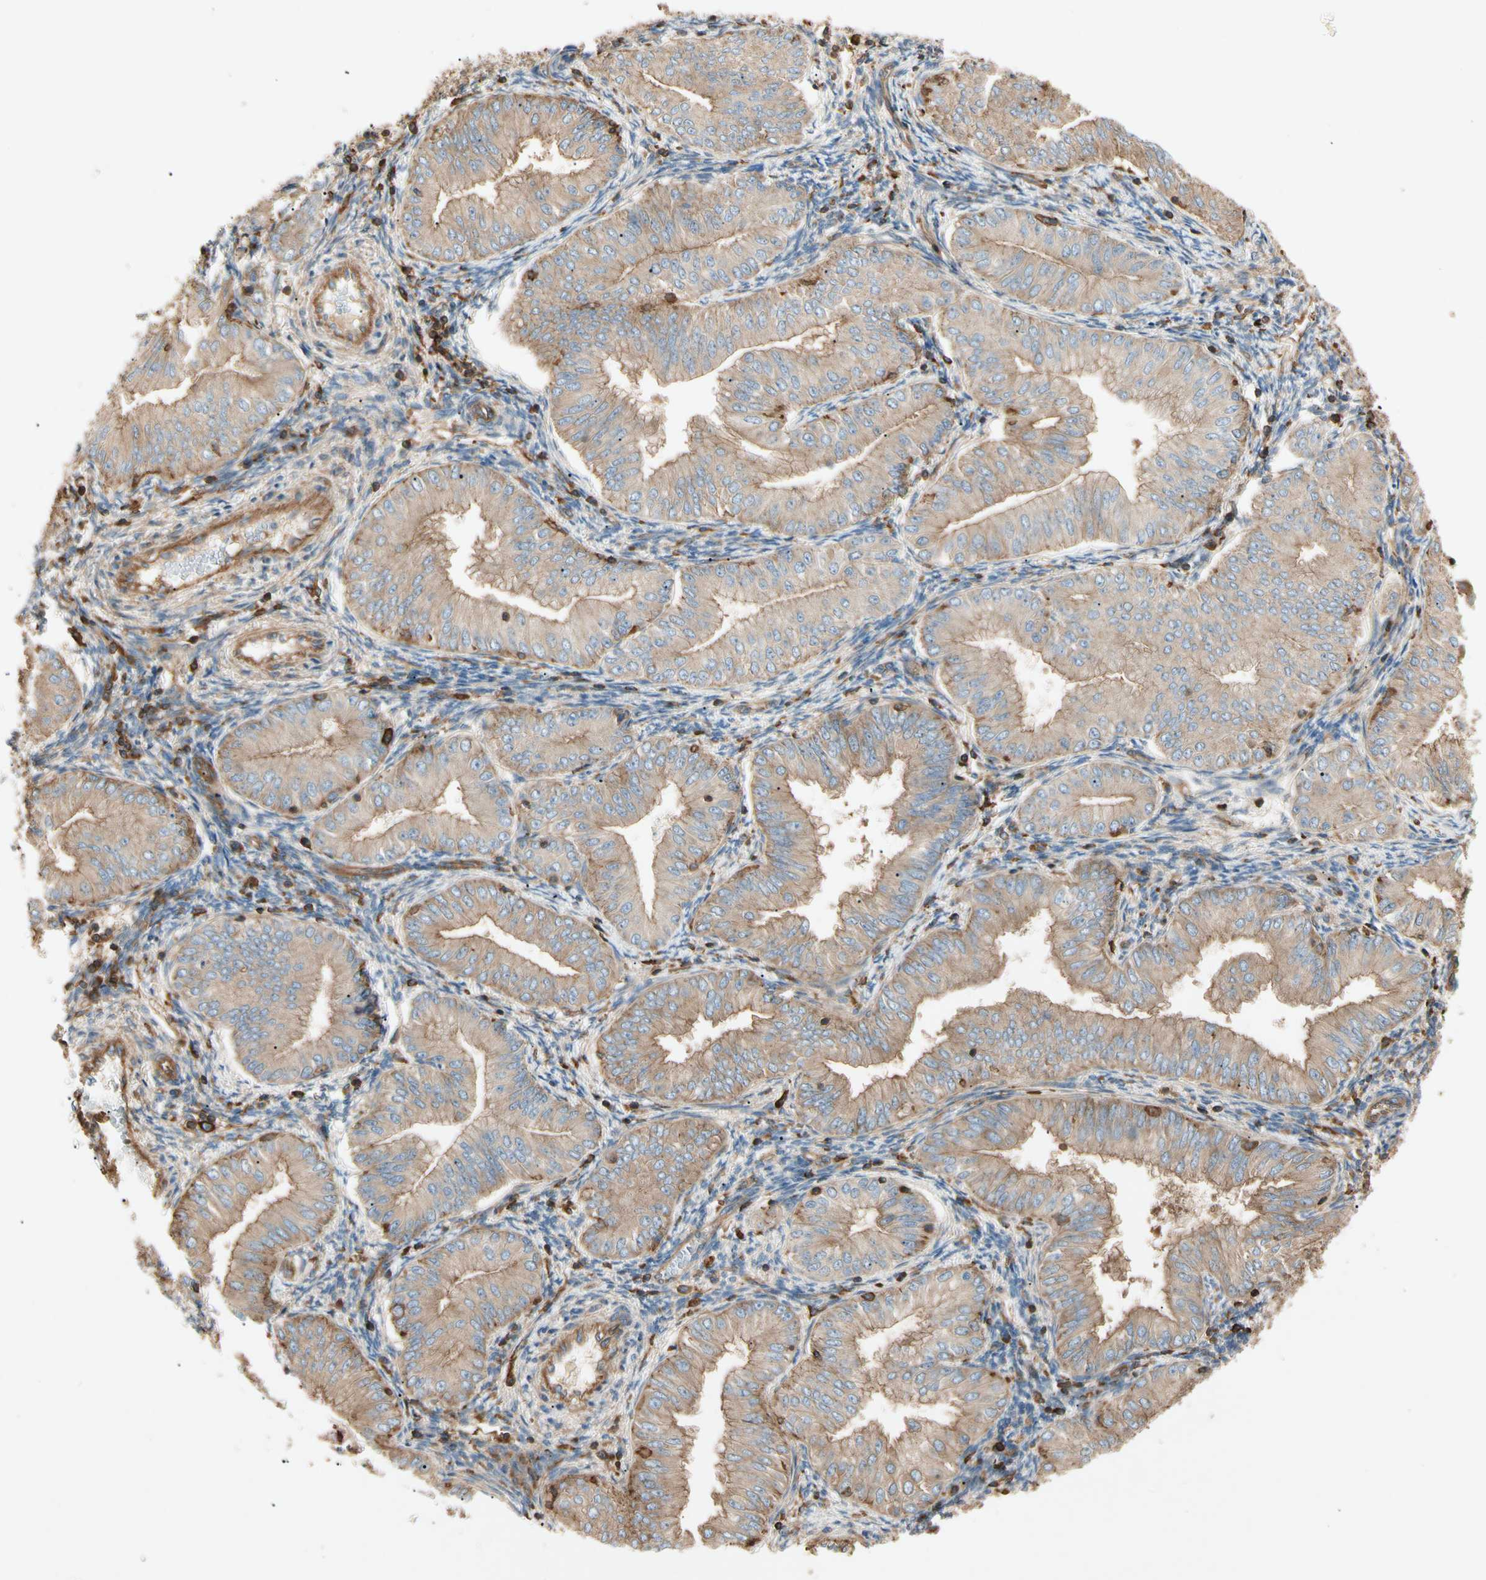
{"staining": {"intensity": "moderate", "quantity": ">75%", "location": "cytoplasmic/membranous"}, "tissue": "endometrial cancer", "cell_type": "Tumor cells", "image_type": "cancer", "snomed": [{"axis": "morphology", "description": "Normal tissue, NOS"}, {"axis": "morphology", "description": "Adenocarcinoma, NOS"}, {"axis": "topography", "description": "Endometrium"}], "caption": "Immunohistochemical staining of human endometrial cancer displays medium levels of moderate cytoplasmic/membranous protein expression in about >75% of tumor cells.", "gene": "ARPC2", "patient": {"sex": "female", "age": 53}}